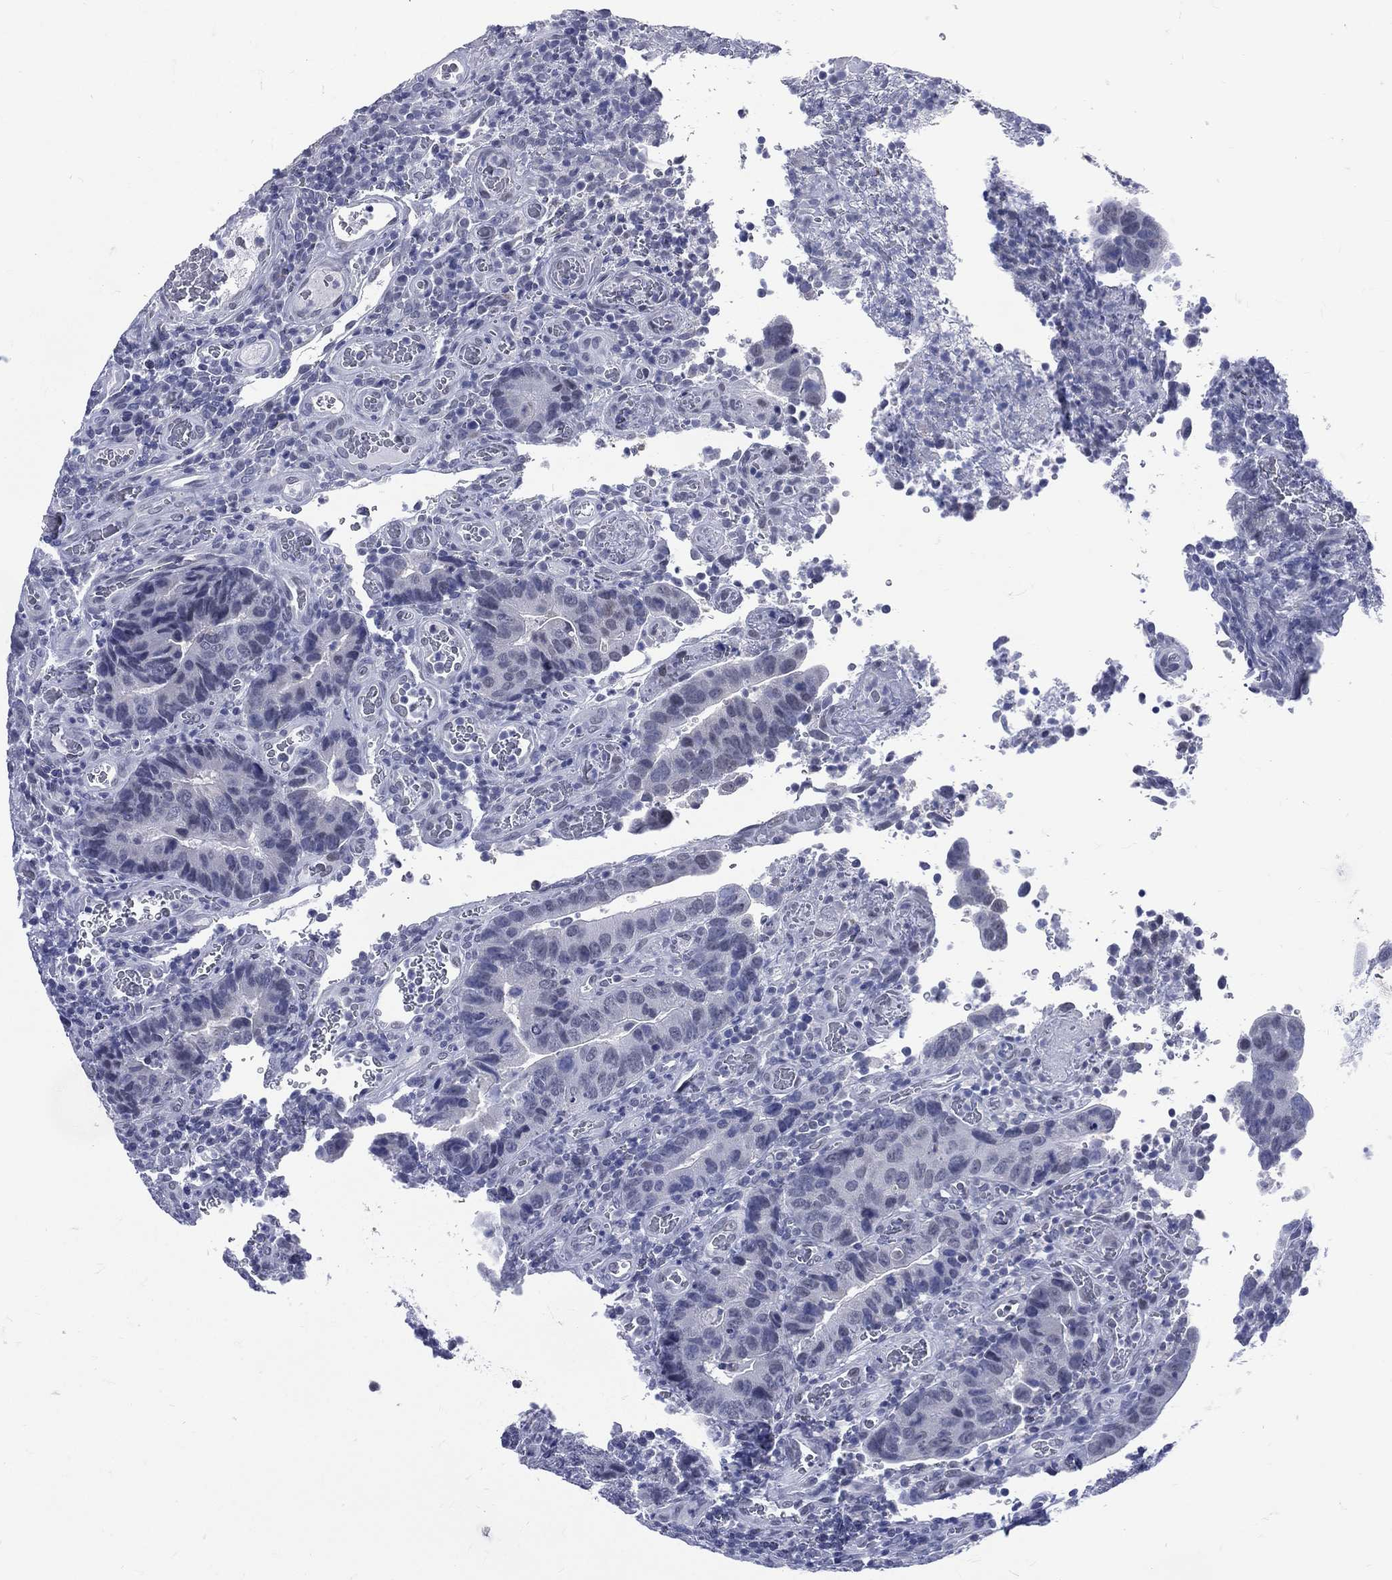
{"staining": {"intensity": "negative", "quantity": "none", "location": "none"}, "tissue": "colorectal cancer", "cell_type": "Tumor cells", "image_type": "cancer", "snomed": [{"axis": "morphology", "description": "Adenocarcinoma, NOS"}, {"axis": "topography", "description": "Colon"}], "caption": "This is an IHC photomicrograph of human colorectal adenocarcinoma. There is no expression in tumor cells.", "gene": "MLLT10", "patient": {"sex": "female", "age": 56}}